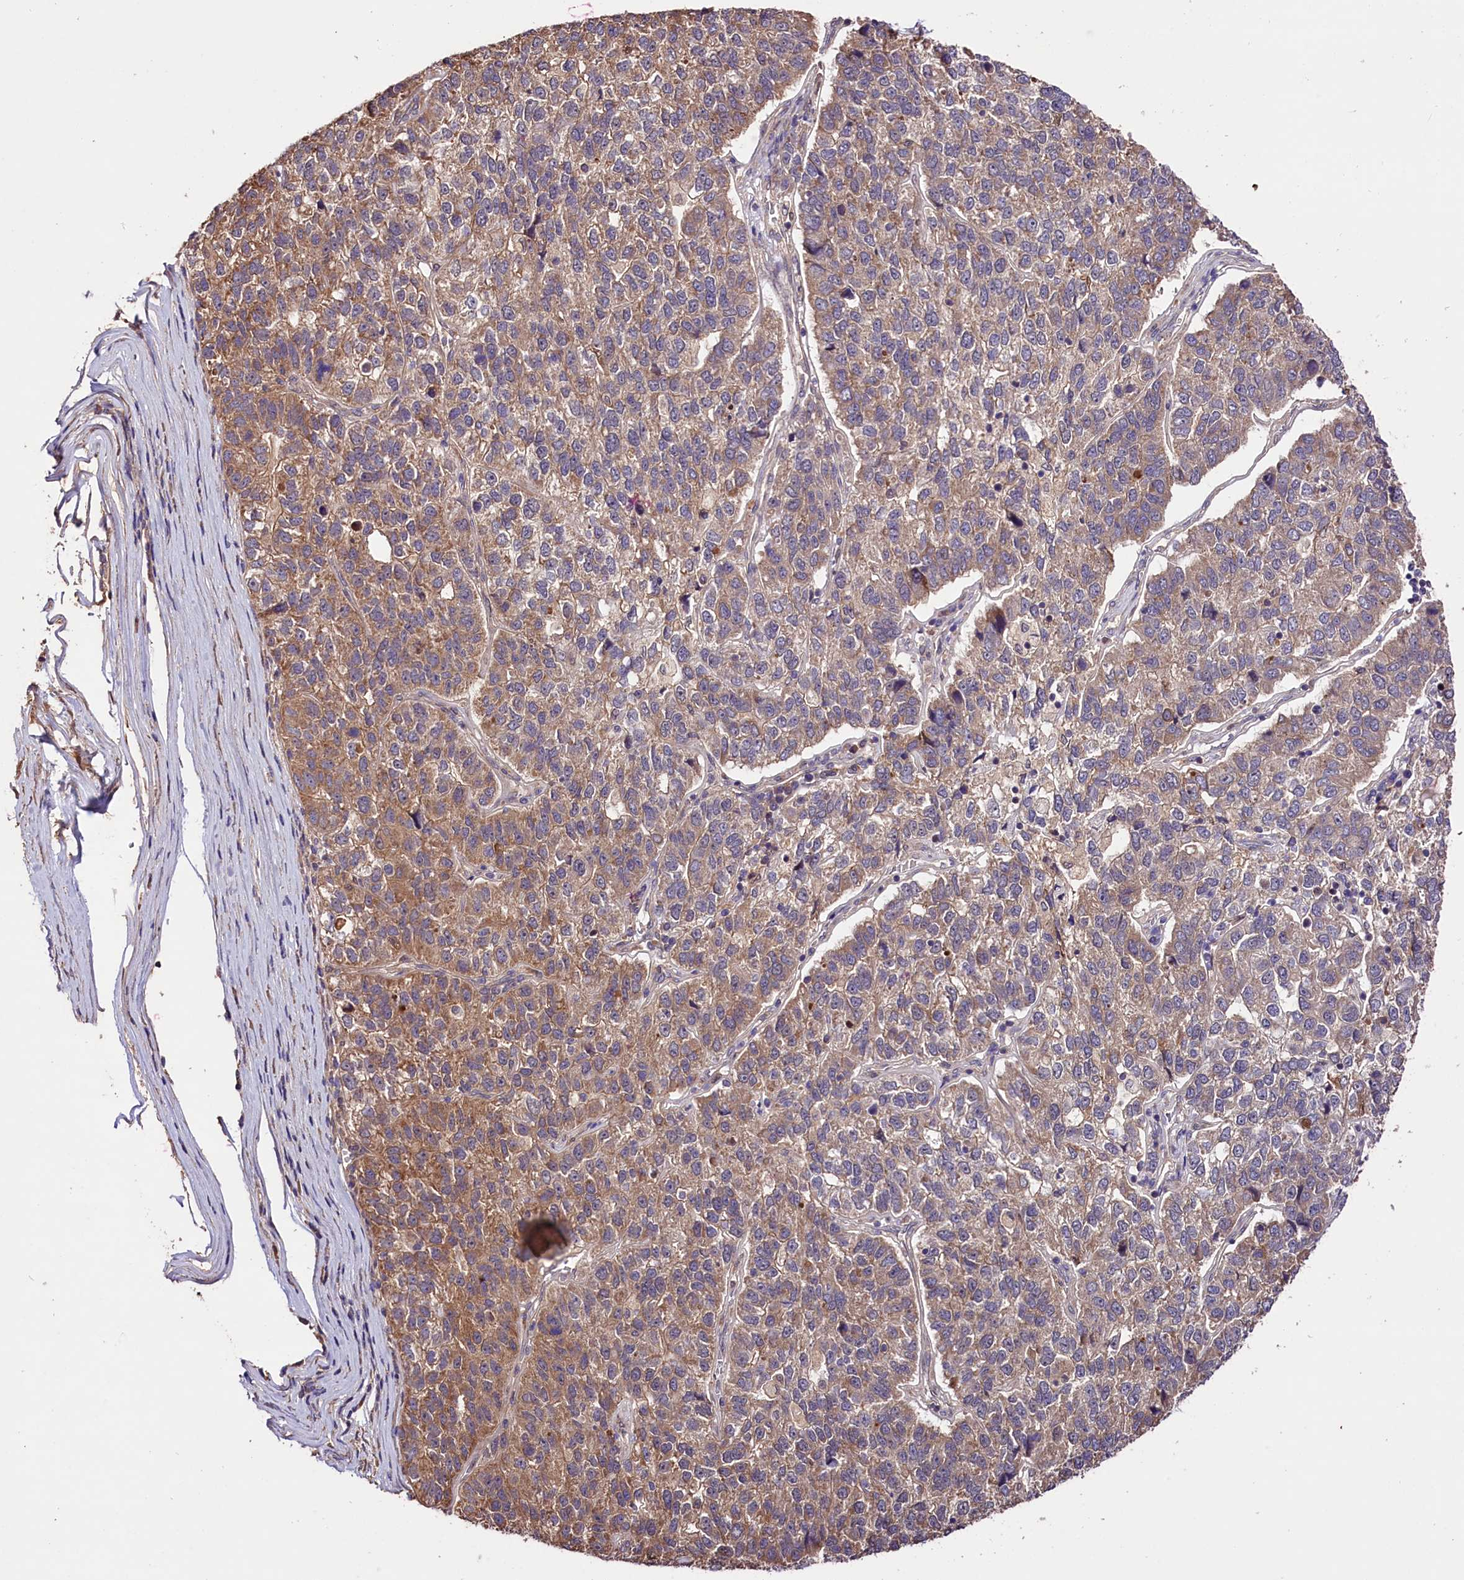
{"staining": {"intensity": "moderate", "quantity": "25%-75%", "location": "cytoplasmic/membranous"}, "tissue": "pancreatic cancer", "cell_type": "Tumor cells", "image_type": "cancer", "snomed": [{"axis": "morphology", "description": "Adenocarcinoma, NOS"}, {"axis": "topography", "description": "Pancreas"}], "caption": "This photomicrograph reveals pancreatic adenocarcinoma stained with immunohistochemistry to label a protein in brown. The cytoplasmic/membranous of tumor cells show moderate positivity for the protein. Nuclei are counter-stained blue.", "gene": "CES3", "patient": {"sex": "female", "age": 61}}